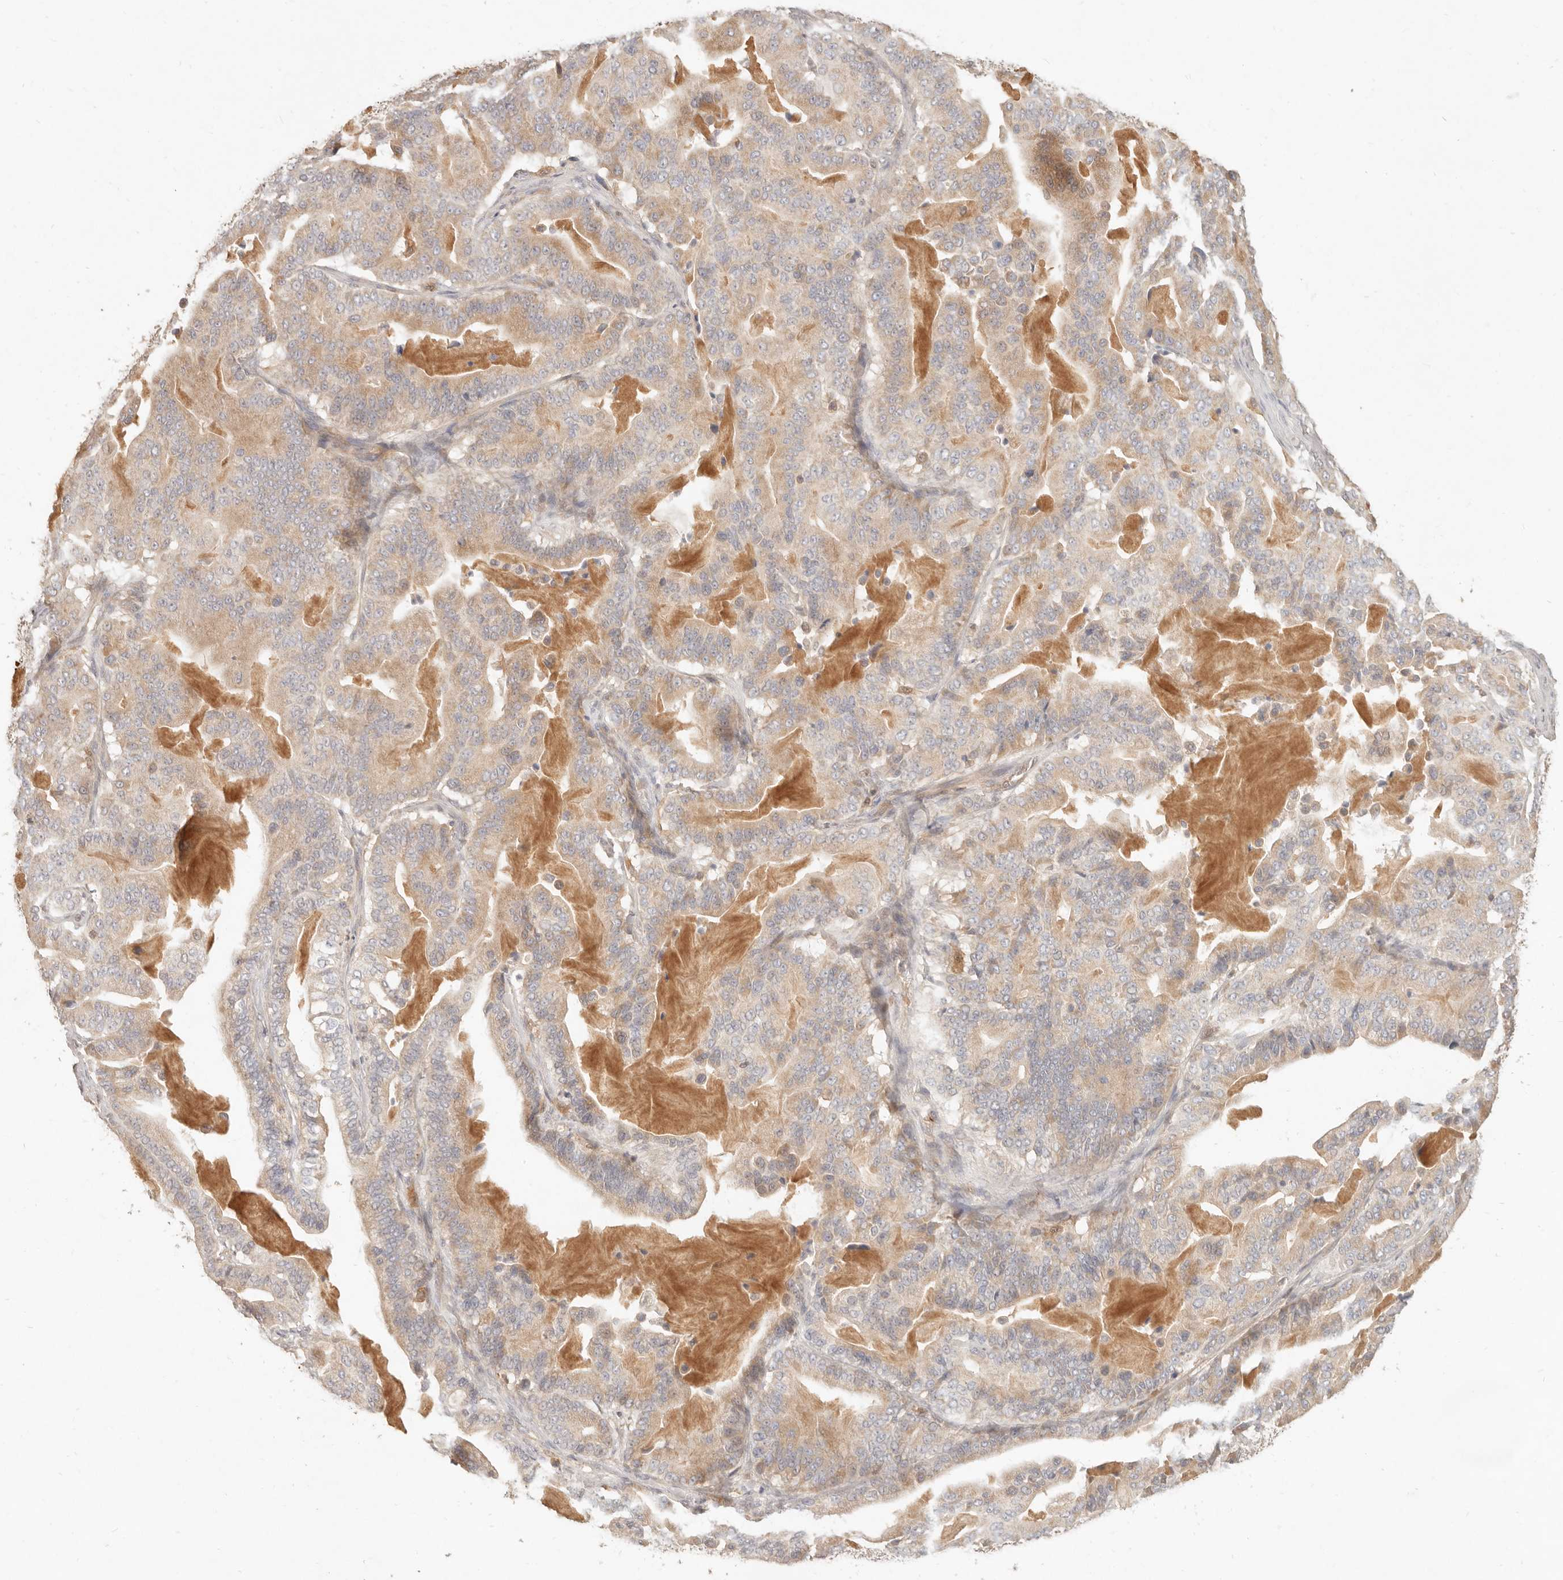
{"staining": {"intensity": "weak", "quantity": ">75%", "location": "cytoplasmic/membranous"}, "tissue": "pancreatic cancer", "cell_type": "Tumor cells", "image_type": "cancer", "snomed": [{"axis": "morphology", "description": "Adenocarcinoma, NOS"}, {"axis": "topography", "description": "Pancreas"}], "caption": "This photomicrograph shows IHC staining of human adenocarcinoma (pancreatic), with low weak cytoplasmic/membranous staining in about >75% of tumor cells.", "gene": "NECAP2", "patient": {"sex": "male", "age": 63}}